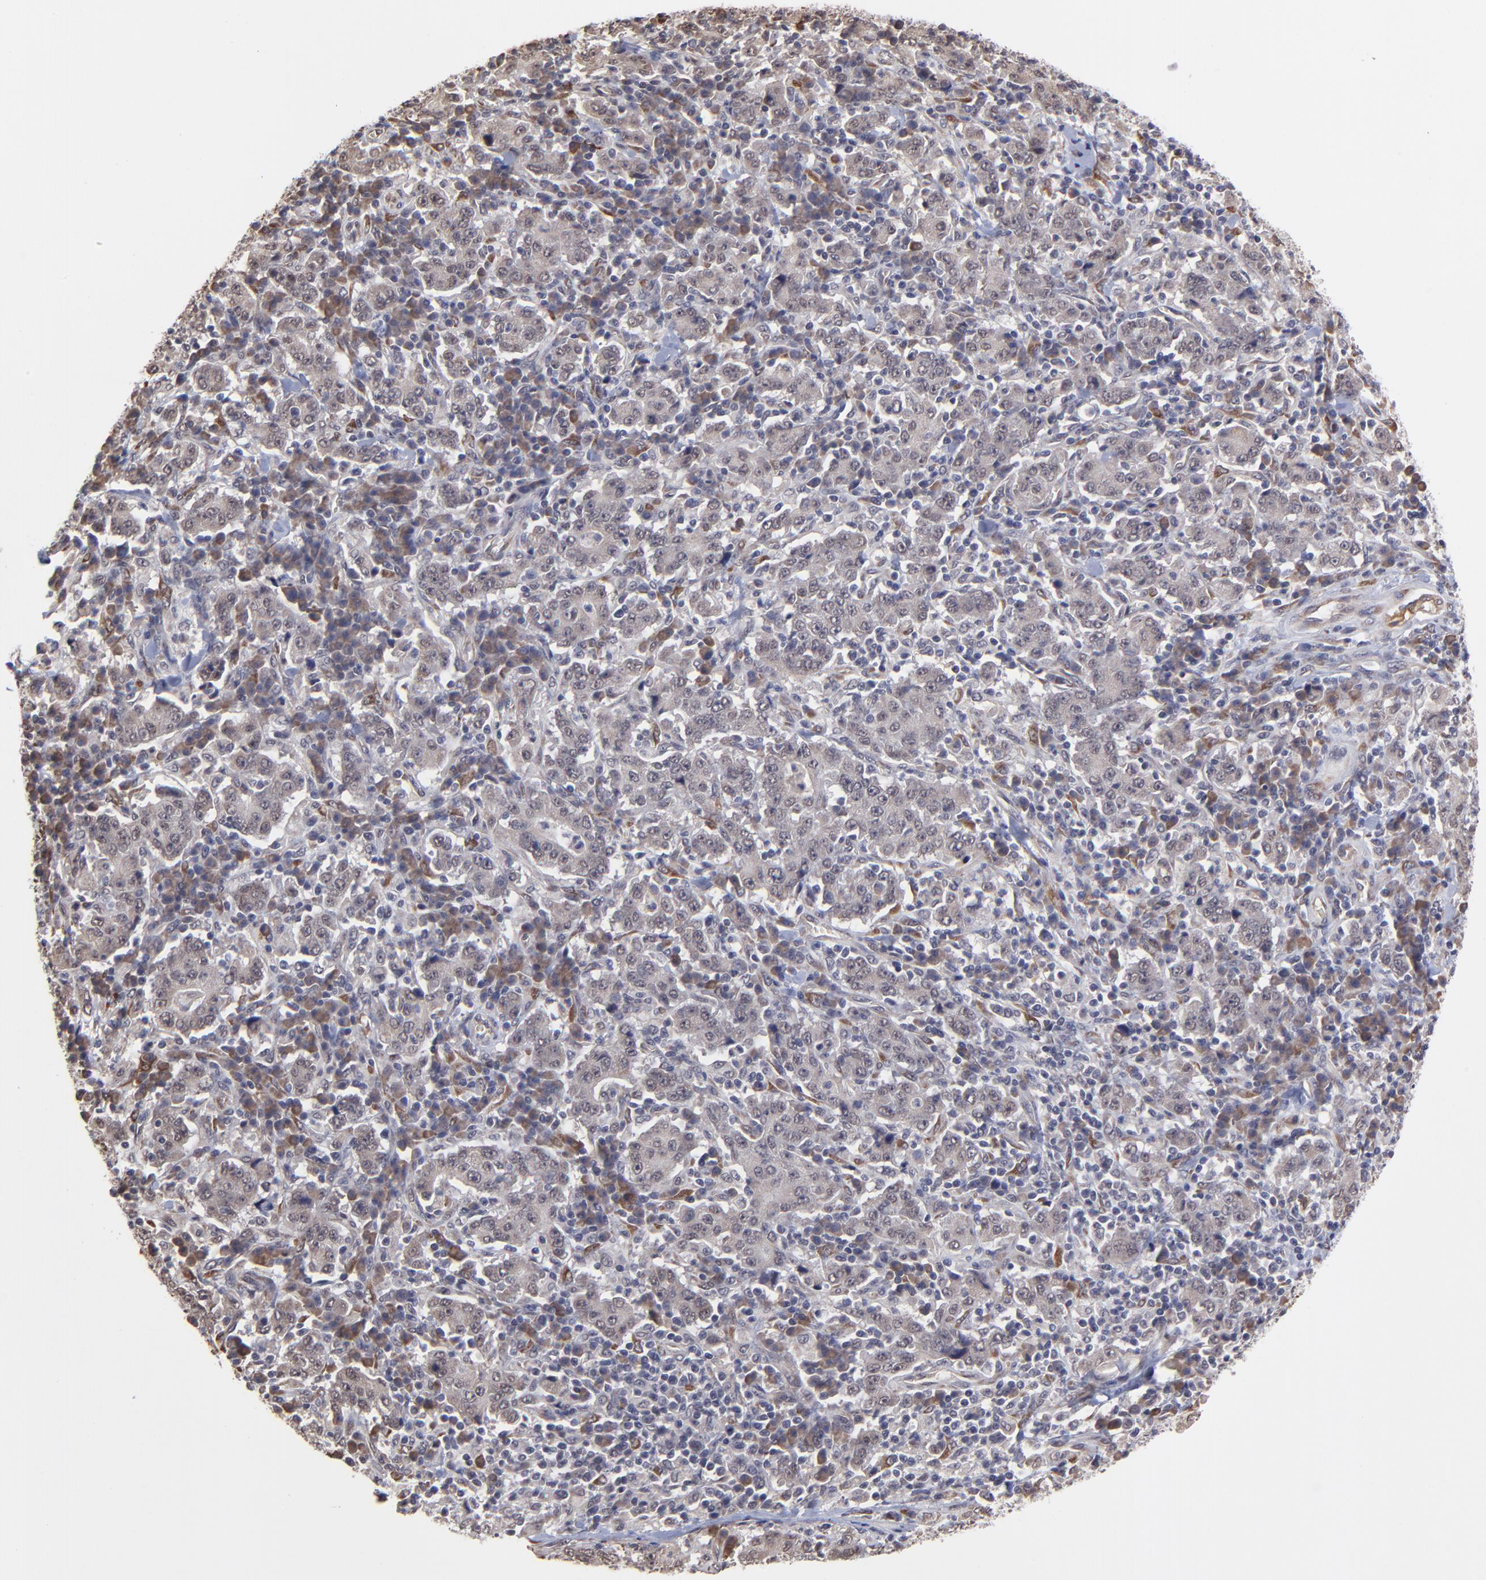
{"staining": {"intensity": "weak", "quantity": ">75%", "location": "cytoplasmic/membranous"}, "tissue": "stomach cancer", "cell_type": "Tumor cells", "image_type": "cancer", "snomed": [{"axis": "morphology", "description": "Normal tissue, NOS"}, {"axis": "morphology", "description": "Adenocarcinoma, NOS"}, {"axis": "topography", "description": "Stomach, upper"}, {"axis": "topography", "description": "Stomach"}], "caption": "Stomach cancer (adenocarcinoma) was stained to show a protein in brown. There is low levels of weak cytoplasmic/membranous positivity in approximately >75% of tumor cells.", "gene": "CHL1", "patient": {"sex": "male", "age": 59}}